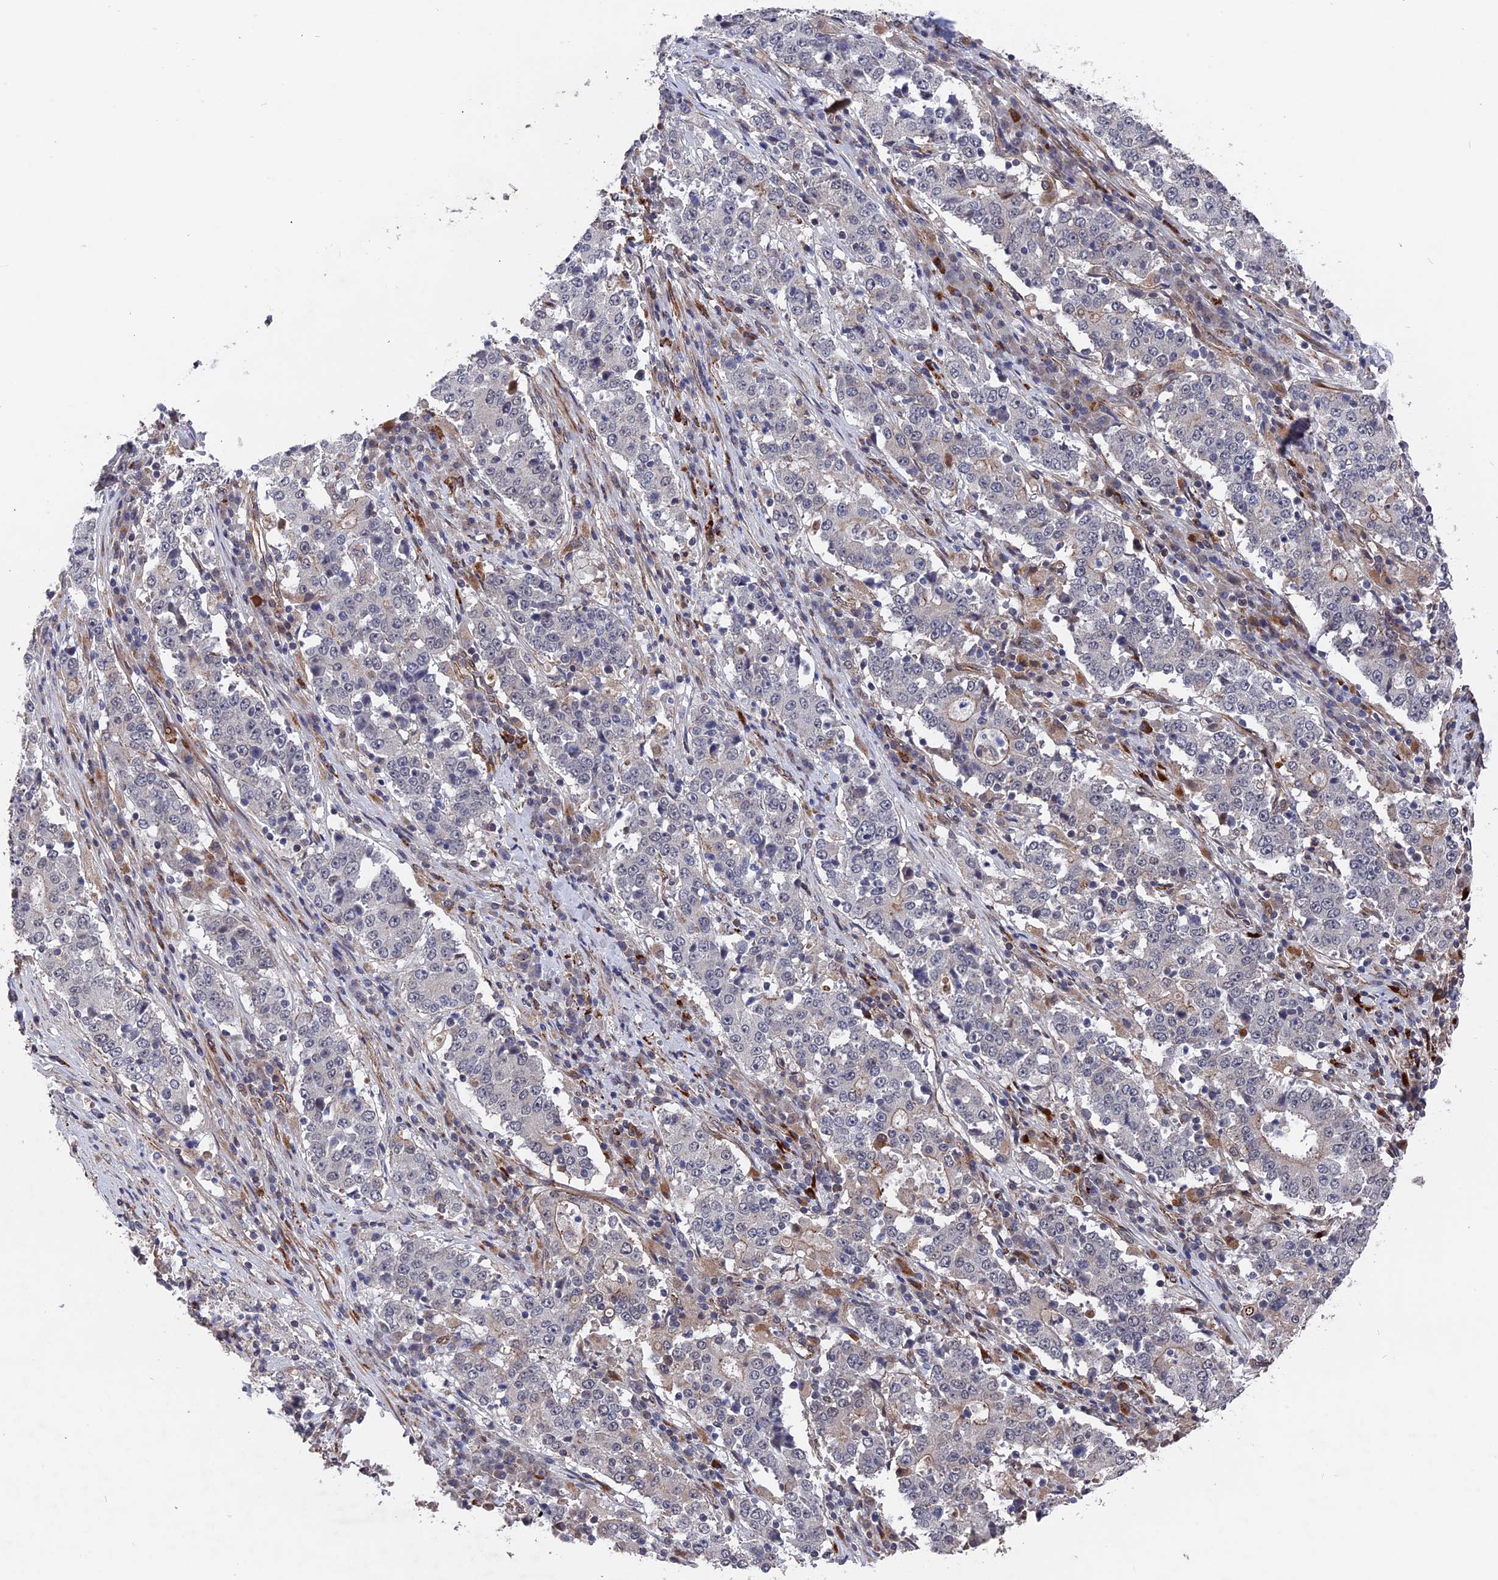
{"staining": {"intensity": "negative", "quantity": "none", "location": "none"}, "tissue": "stomach cancer", "cell_type": "Tumor cells", "image_type": "cancer", "snomed": [{"axis": "morphology", "description": "Adenocarcinoma, NOS"}, {"axis": "topography", "description": "Stomach"}], "caption": "Micrograph shows no protein expression in tumor cells of stomach adenocarcinoma tissue.", "gene": "NOSIP", "patient": {"sex": "male", "age": 59}}